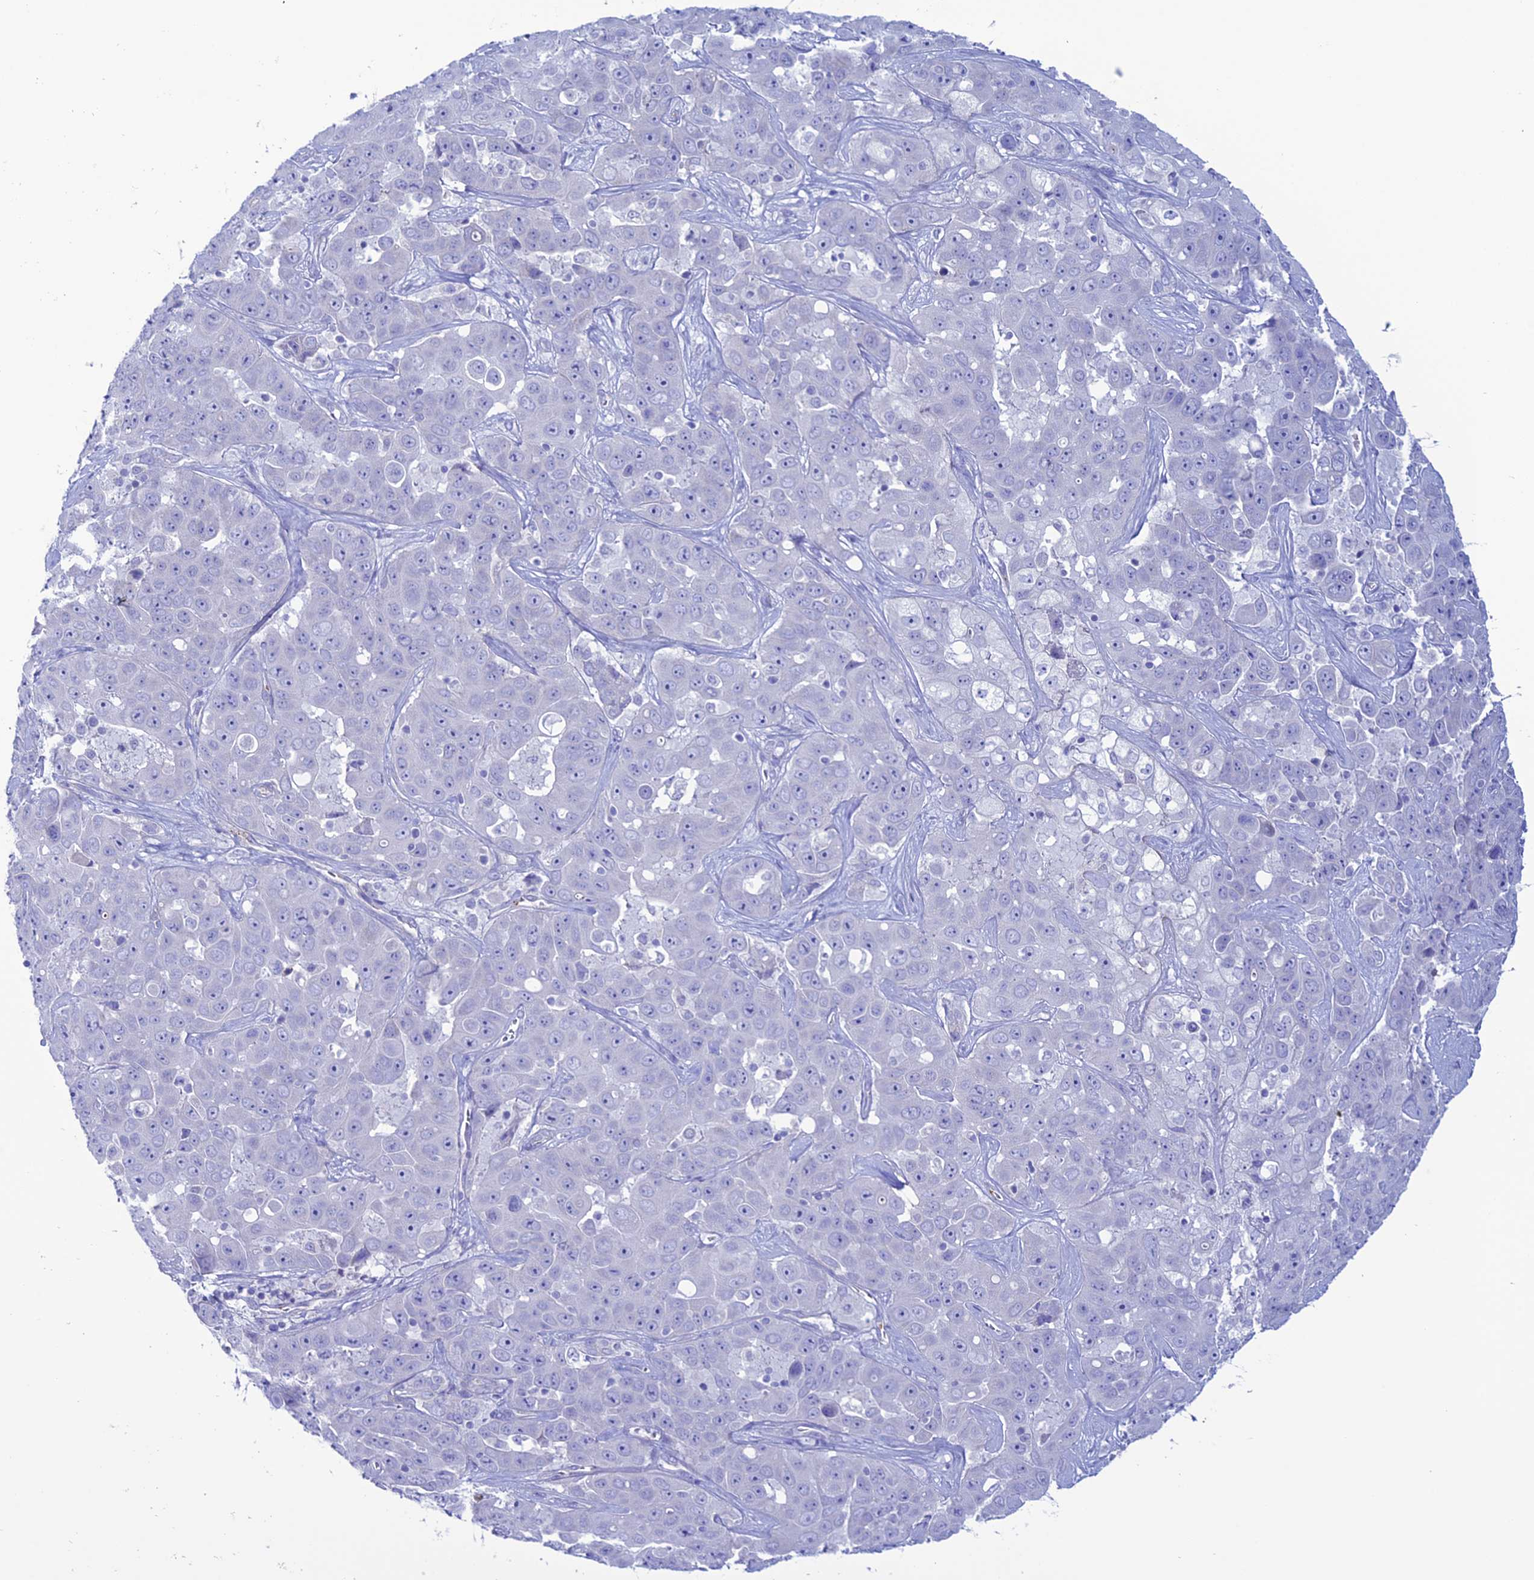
{"staining": {"intensity": "negative", "quantity": "none", "location": "none"}, "tissue": "liver cancer", "cell_type": "Tumor cells", "image_type": "cancer", "snomed": [{"axis": "morphology", "description": "Cholangiocarcinoma"}, {"axis": "topography", "description": "Liver"}], "caption": "DAB (3,3'-diaminobenzidine) immunohistochemical staining of human liver cholangiocarcinoma displays no significant expression in tumor cells. (DAB (3,3'-diaminobenzidine) immunohistochemistry (IHC), high magnification).", "gene": "CDC42EP5", "patient": {"sex": "female", "age": 52}}